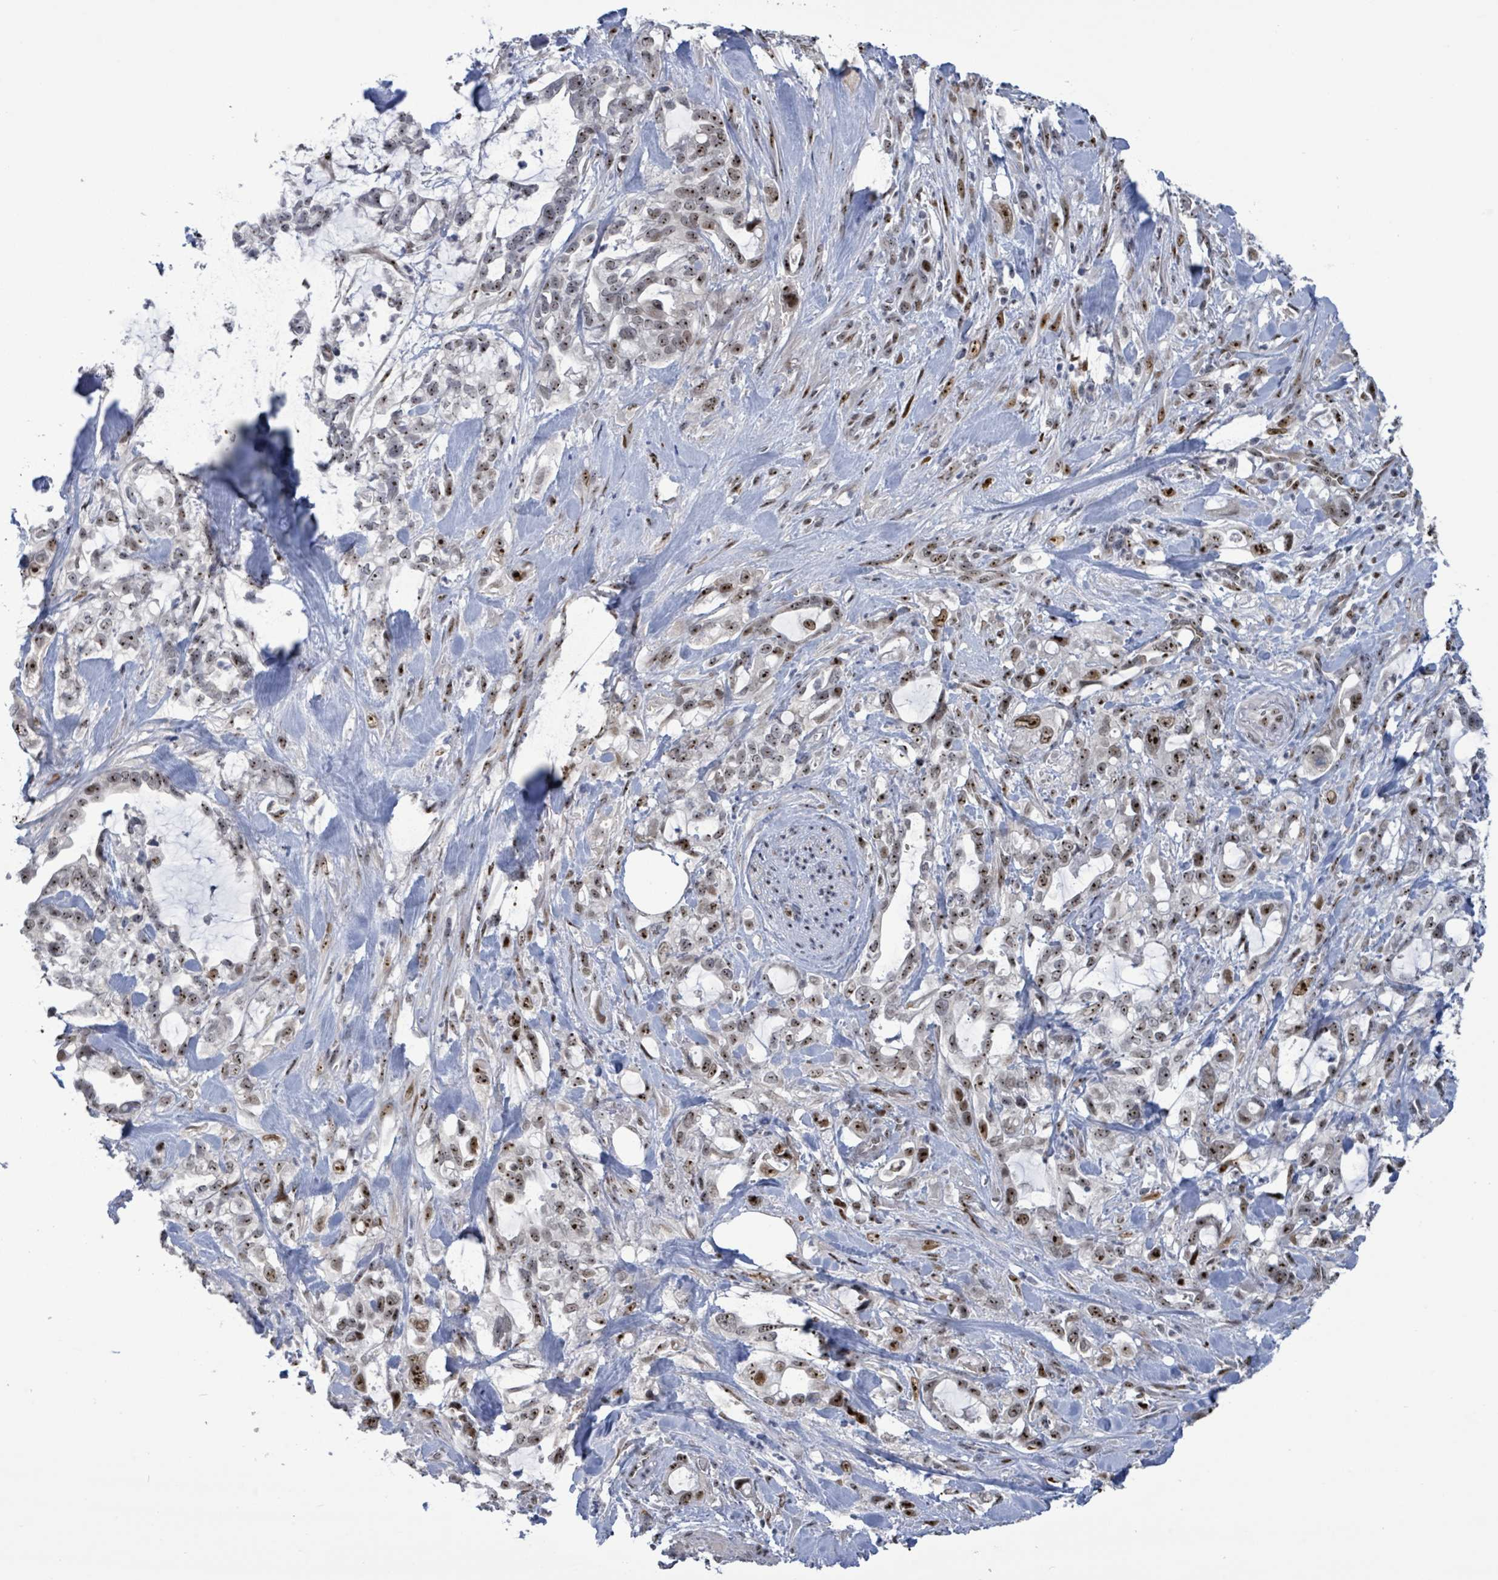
{"staining": {"intensity": "moderate", "quantity": ">75%", "location": "nuclear"}, "tissue": "pancreatic cancer", "cell_type": "Tumor cells", "image_type": "cancer", "snomed": [{"axis": "morphology", "description": "Adenocarcinoma, NOS"}, {"axis": "topography", "description": "Pancreas"}], "caption": "A medium amount of moderate nuclear expression is present in about >75% of tumor cells in pancreatic adenocarcinoma tissue.", "gene": "RRN3", "patient": {"sex": "female", "age": 61}}